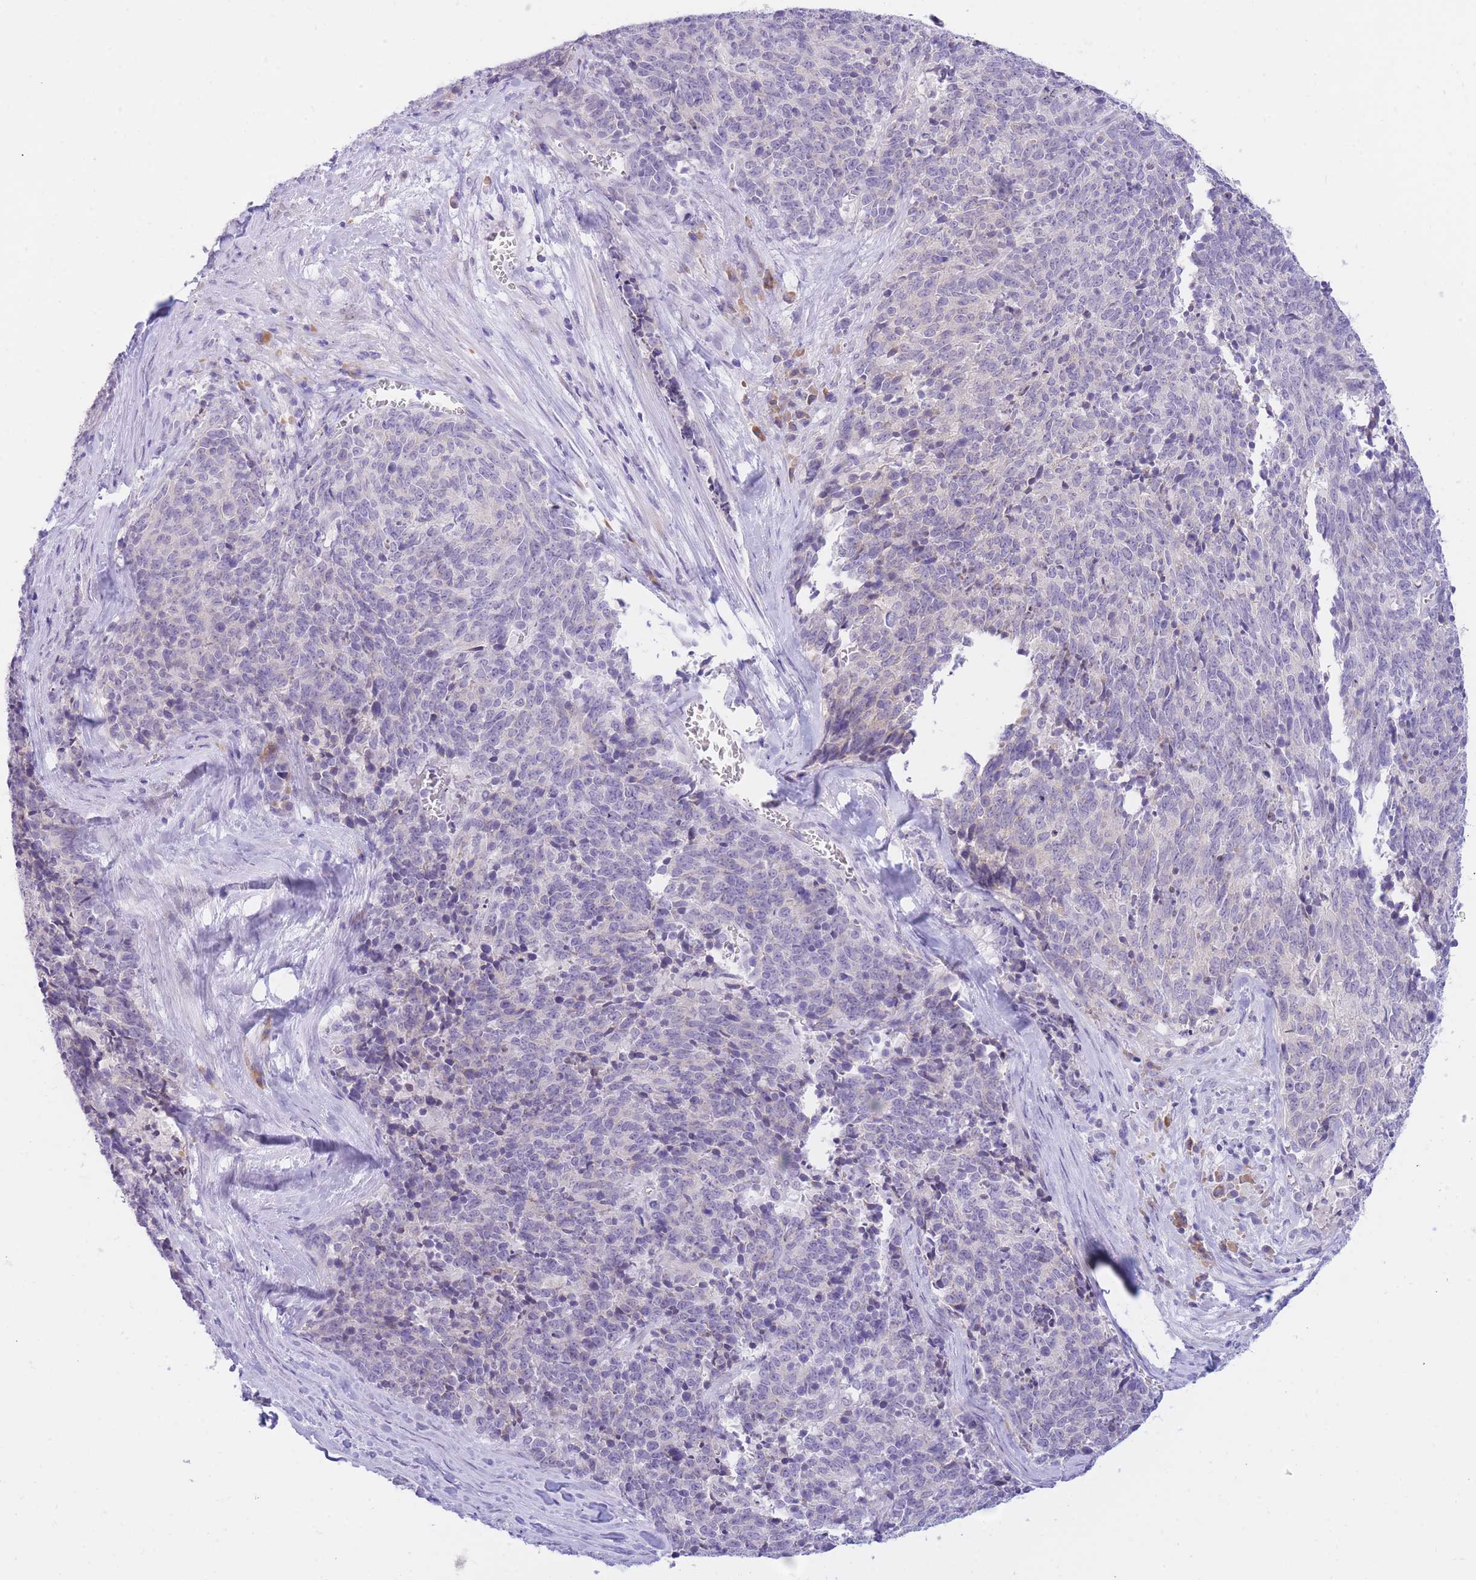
{"staining": {"intensity": "negative", "quantity": "none", "location": "none"}, "tissue": "cervical cancer", "cell_type": "Tumor cells", "image_type": "cancer", "snomed": [{"axis": "morphology", "description": "Squamous cell carcinoma, NOS"}, {"axis": "topography", "description": "Cervix"}], "caption": "Immunohistochemical staining of cervical cancer (squamous cell carcinoma) reveals no significant expression in tumor cells.", "gene": "SSUH2", "patient": {"sex": "female", "age": 29}}